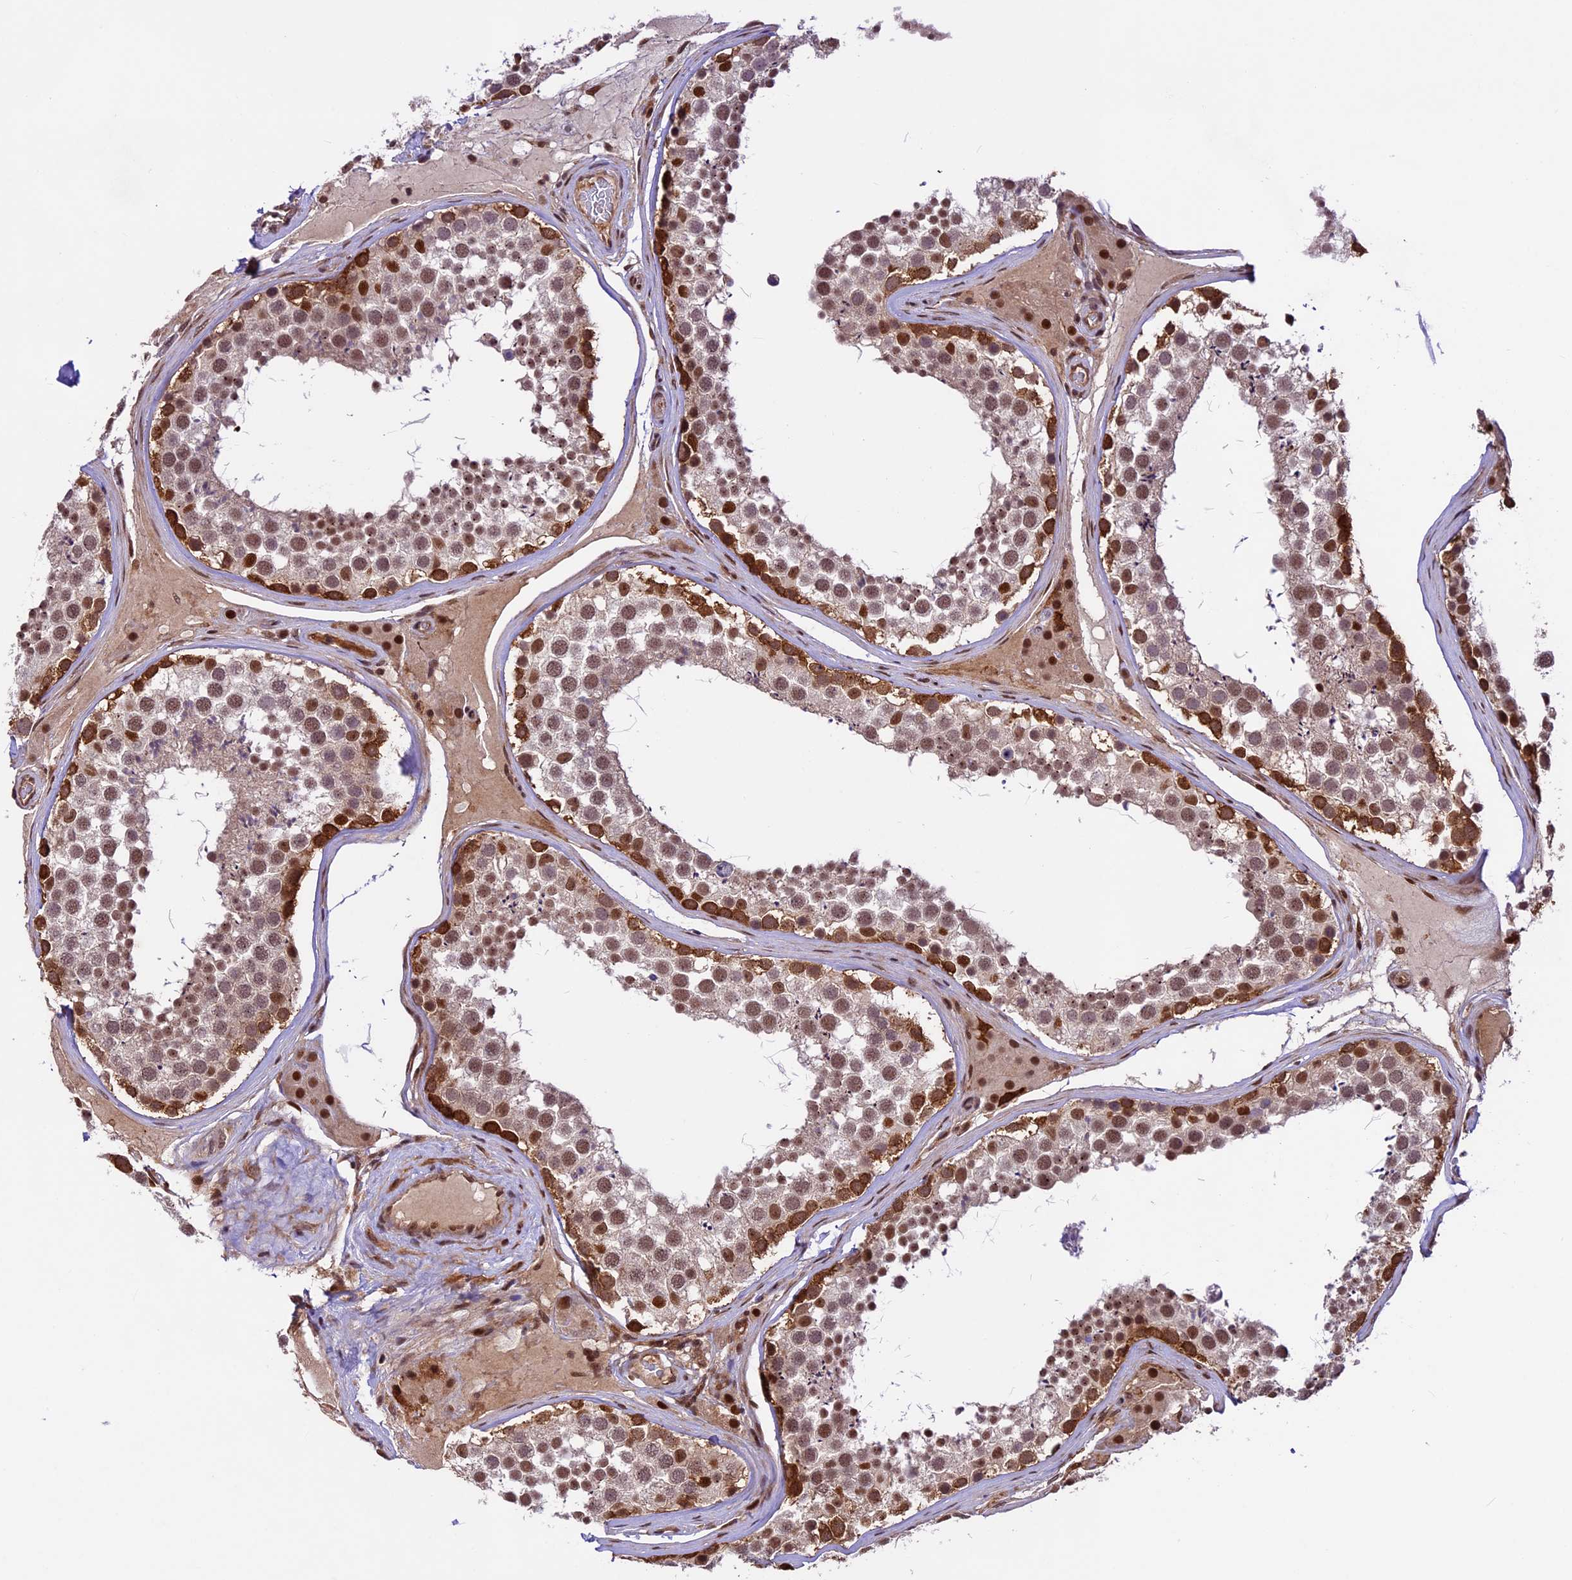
{"staining": {"intensity": "strong", "quantity": "25%-75%", "location": "cytoplasmic/membranous,nuclear"}, "tissue": "testis", "cell_type": "Cells in seminiferous ducts", "image_type": "normal", "snomed": [{"axis": "morphology", "description": "Normal tissue, NOS"}, {"axis": "topography", "description": "Testis"}], "caption": "Immunohistochemistry photomicrograph of normal human testis stained for a protein (brown), which demonstrates high levels of strong cytoplasmic/membranous,nuclear expression in approximately 25%-75% of cells in seminiferous ducts.", "gene": "DHX38", "patient": {"sex": "male", "age": 46}}